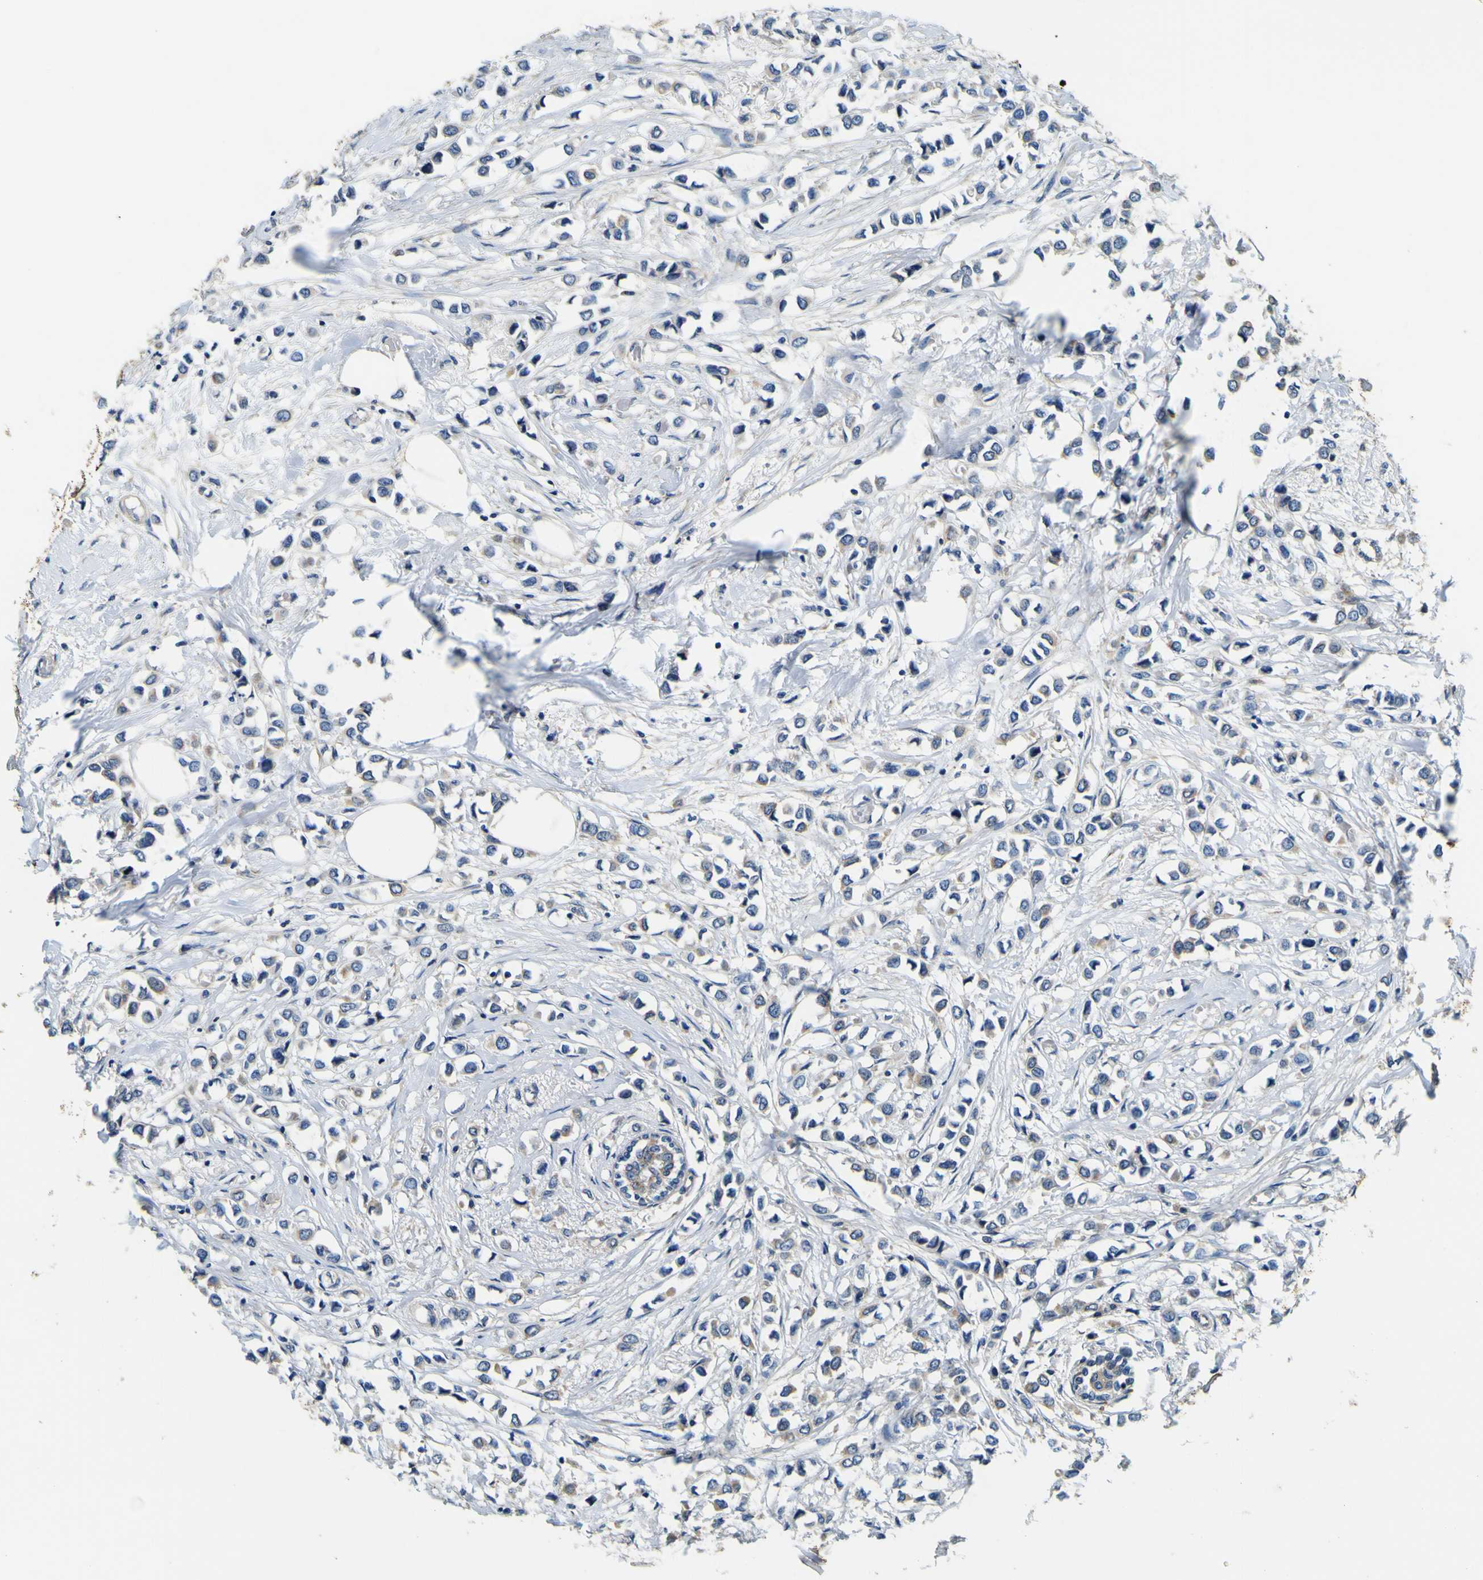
{"staining": {"intensity": "moderate", "quantity": "25%-75%", "location": "cytoplasmic/membranous"}, "tissue": "breast cancer", "cell_type": "Tumor cells", "image_type": "cancer", "snomed": [{"axis": "morphology", "description": "Lobular carcinoma"}, {"axis": "topography", "description": "Breast"}], "caption": "Brown immunohistochemical staining in human breast cancer (lobular carcinoma) displays moderate cytoplasmic/membranous expression in about 25%-75% of tumor cells.", "gene": "CLSTN1", "patient": {"sex": "female", "age": 51}}